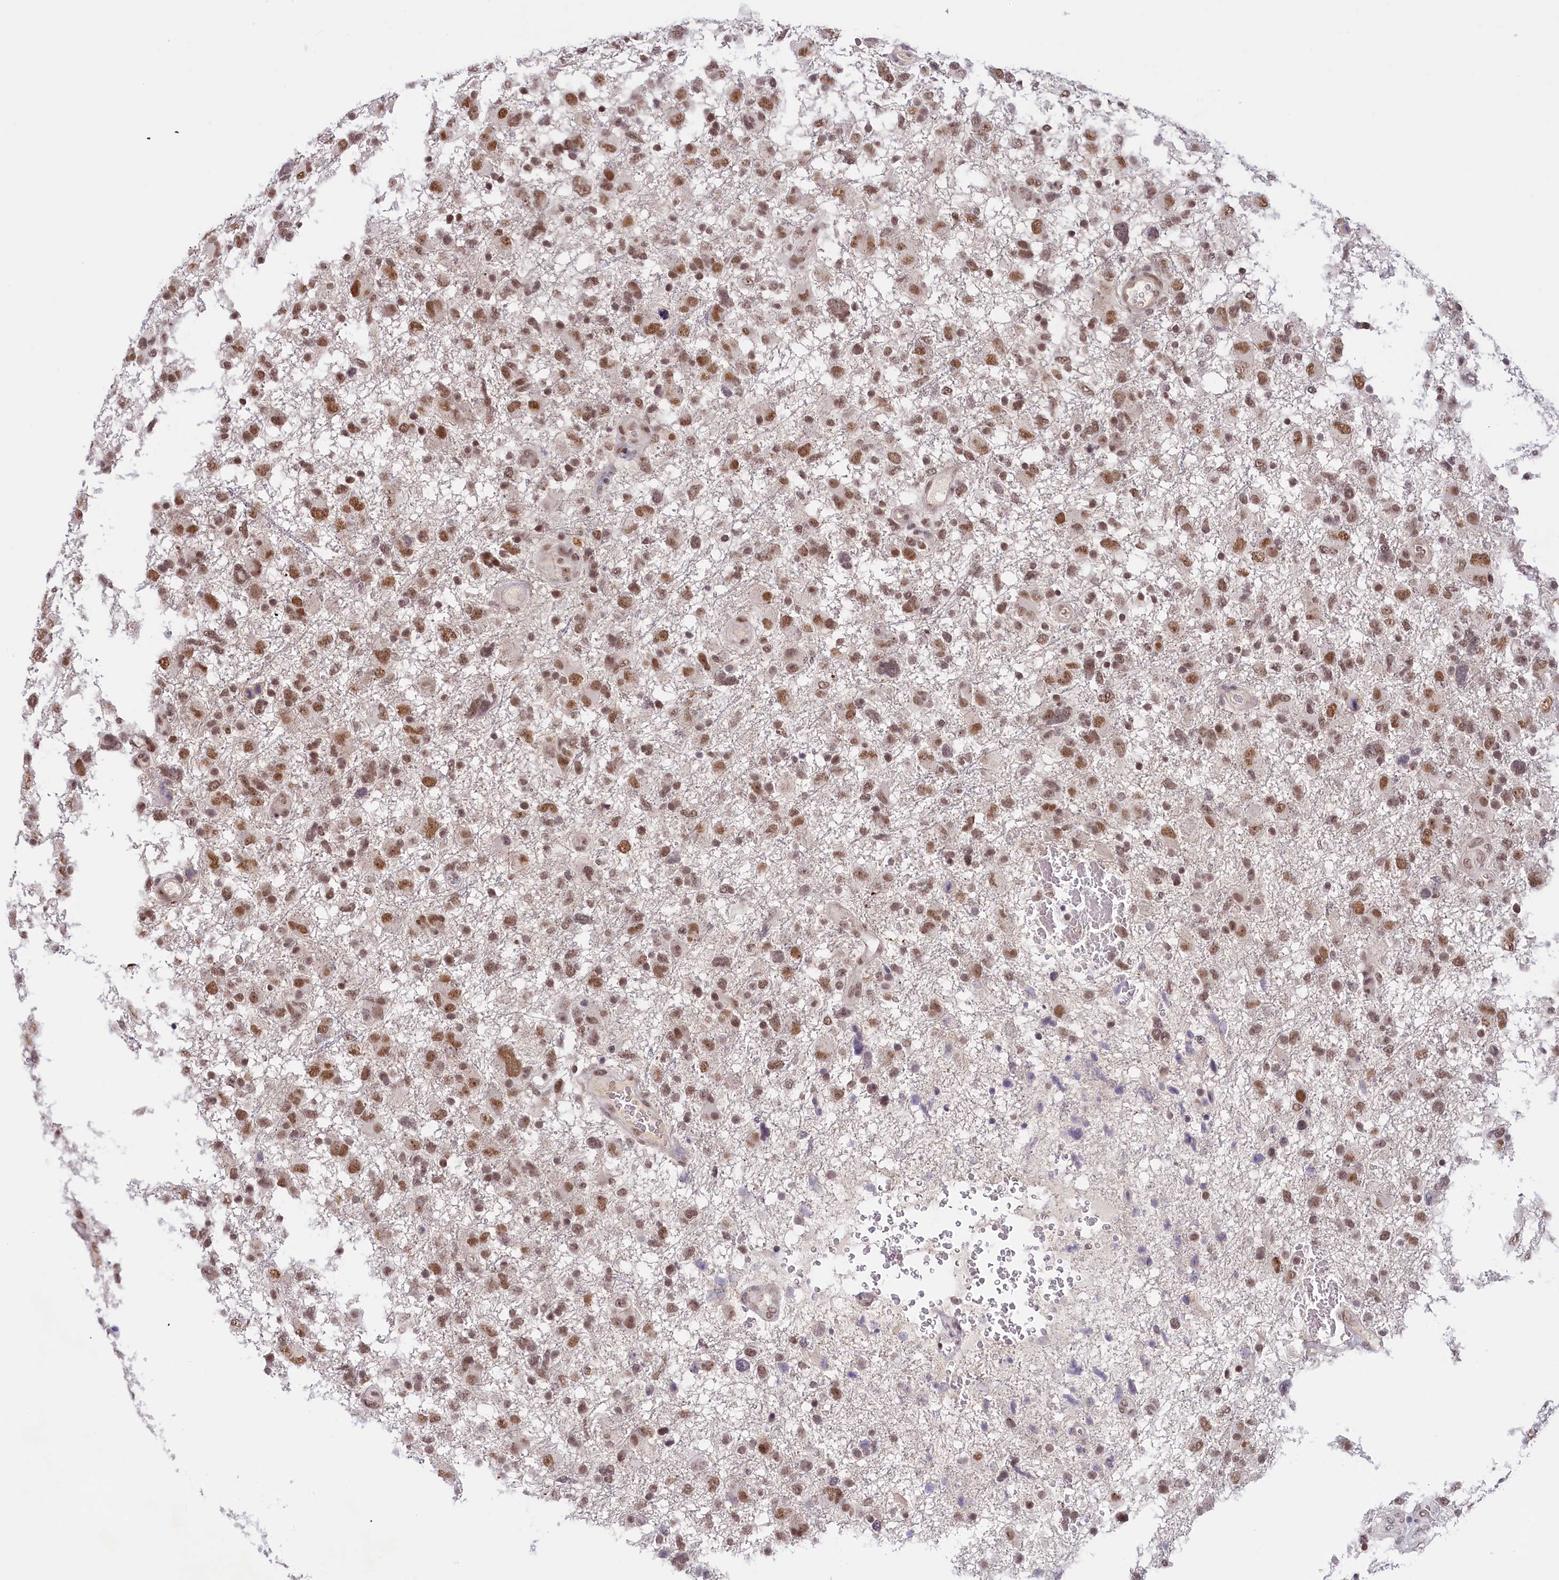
{"staining": {"intensity": "moderate", "quantity": ">75%", "location": "nuclear"}, "tissue": "glioma", "cell_type": "Tumor cells", "image_type": "cancer", "snomed": [{"axis": "morphology", "description": "Glioma, malignant, High grade"}, {"axis": "topography", "description": "Brain"}], "caption": "High-magnification brightfield microscopy of malignant glioma (high-grade) stained with DAB (brown) and counterstained with hematoxylin (blue). tumor cells exhibit moderate nuclear staining is appreciated in approximately>75% of cells. The protein is stained brown, and the nuclei are stained in blue (DAB (3,3'-diaminobenzidine) IHC with brightfield microscopy, high magnification).", "gene": "SEC31B", "patient": {"sex": "male", "age": 61}}